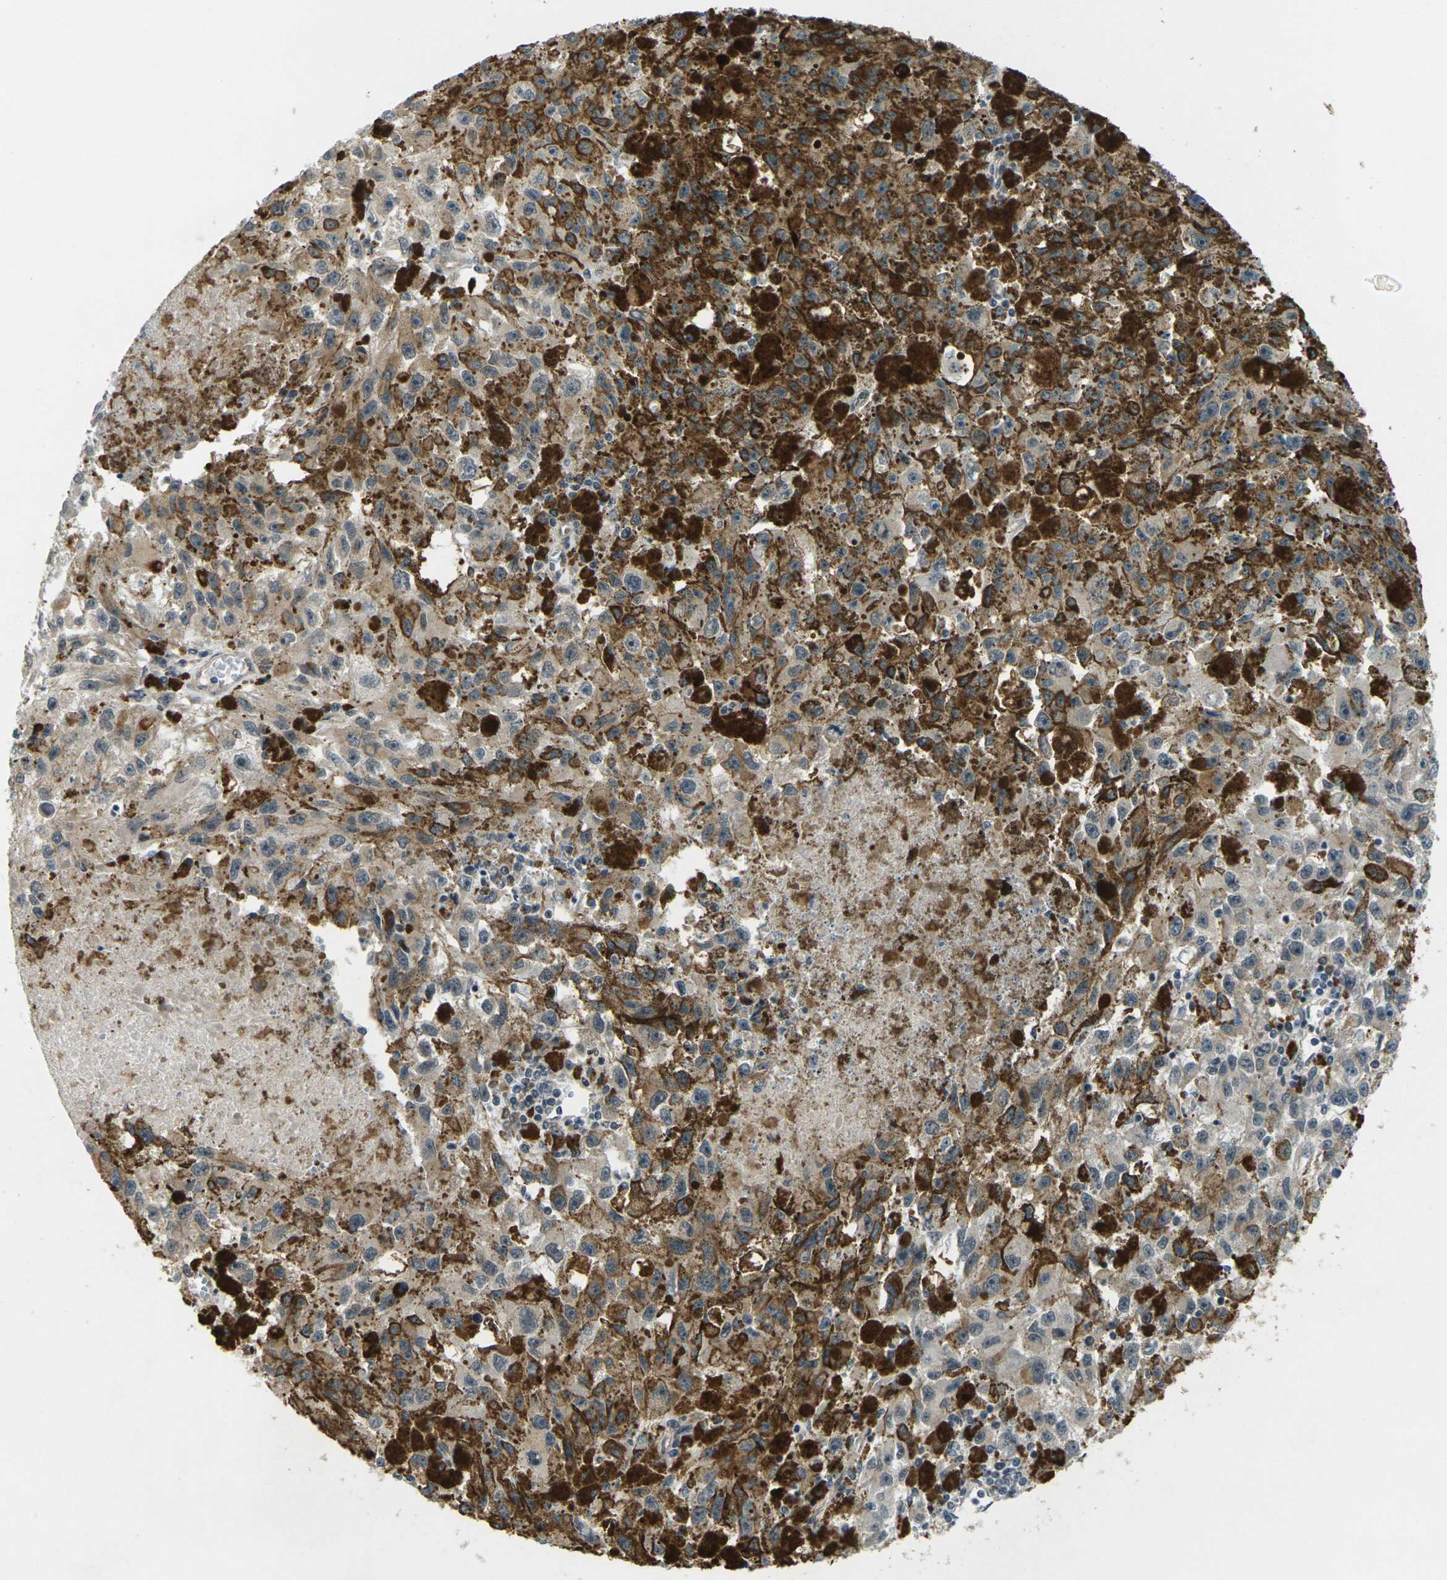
{"staining": {"intensity": "weak", "quantity": ">75%", "location": "cytoplasmic/membranous"}, "tissue": "melanoma", "cell_type": "Tumor cells", "image_type": "cancer", "snomed": [{"axis": "morphology", "description": "Malignant melanoma in situ"}, {"axis": "morphology", "description": "Malignant melanoma, NOS"}, {"axis": "topography", "description": "Skin"}], "caption": "A brown stain labels weak cytoplasmic/membranous positivity of a protein in human melanoma tumor cells.", "gene": "KCTD10", "patient": {"sex": "female", "age": 88}}